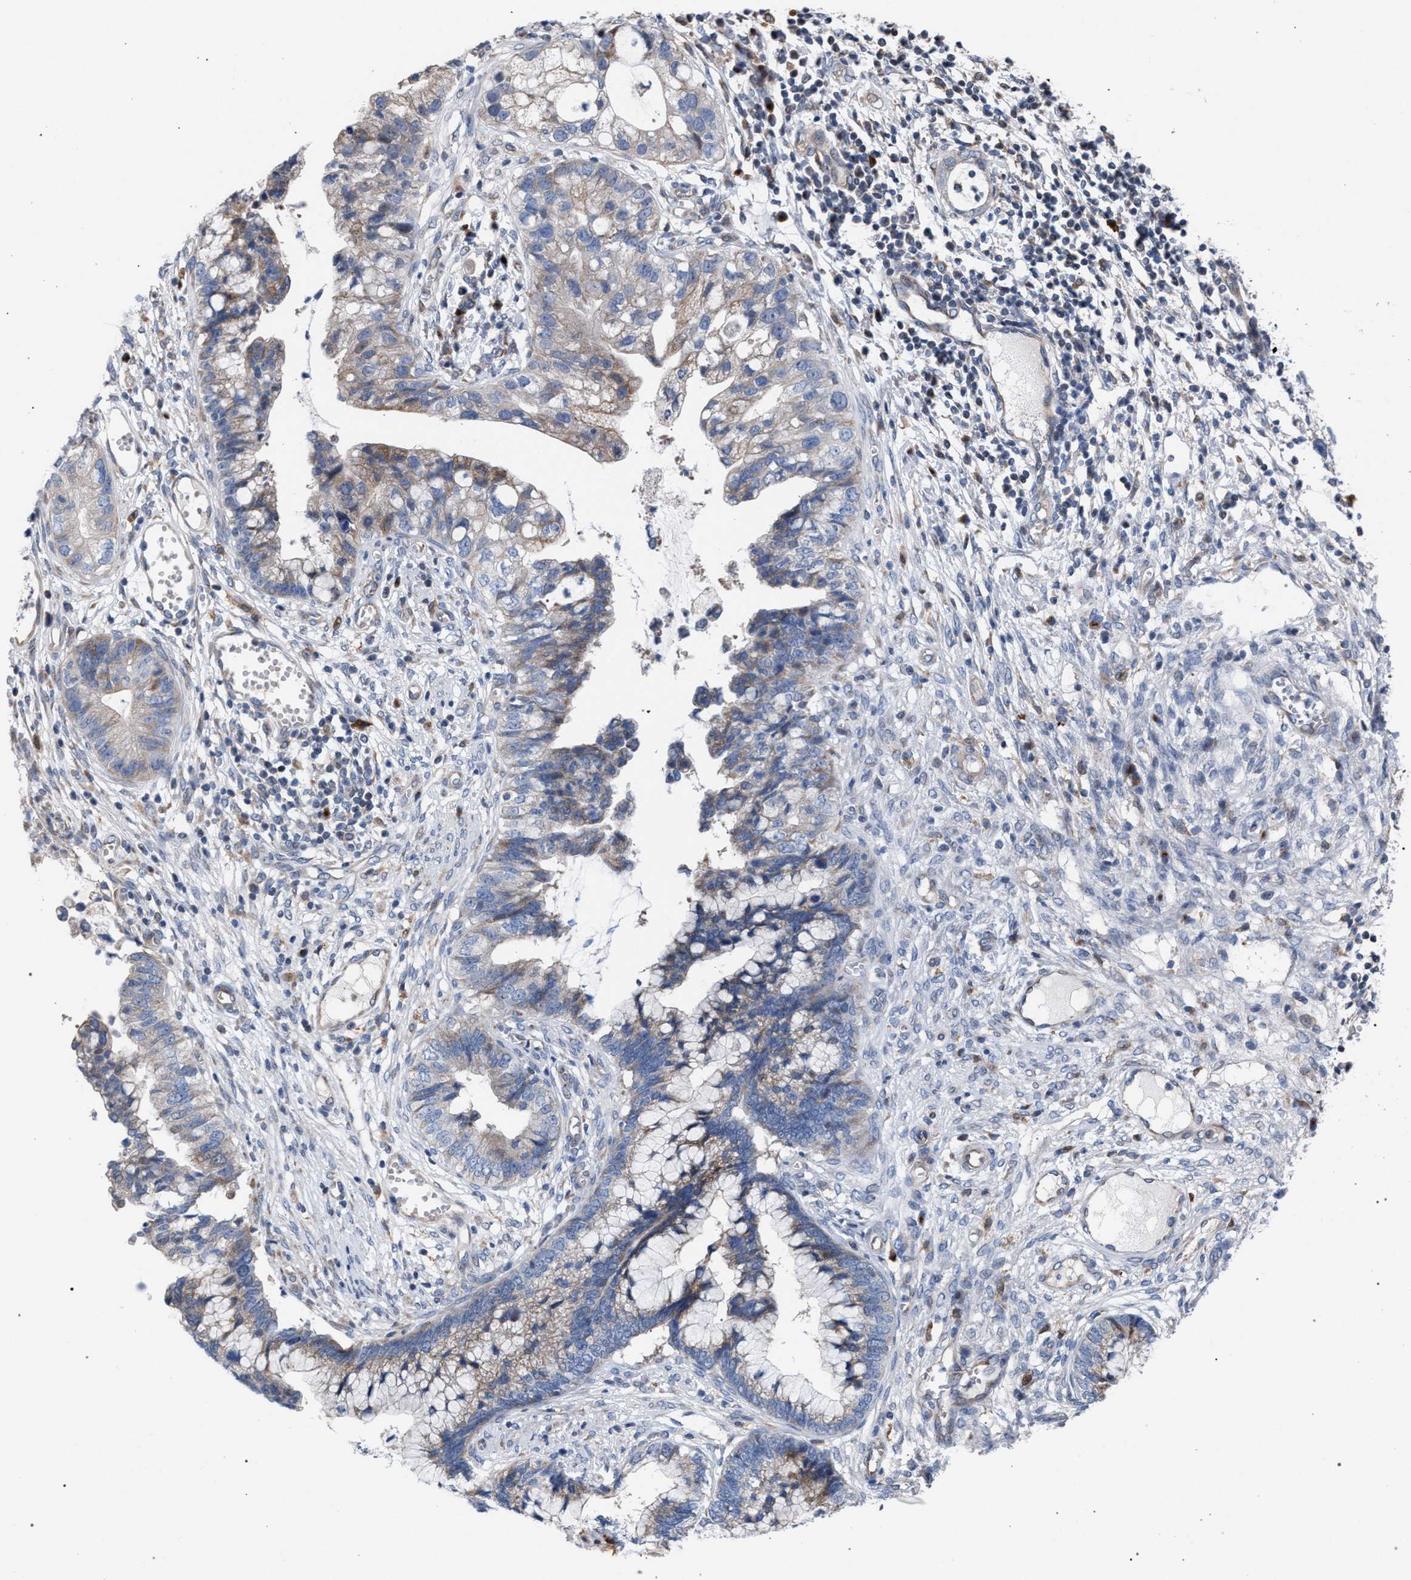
{"staining": {"intensity": "moderate", "quantity": "25%-75%", "location": "cytoplasmic/membranous"}, "tissue": "cervical cancer", "cell_type": "Tumor cells", "image_type": "cancer", "snomed": [{"axis": "morphology", "description": "Adenocarcinoma, NOS"}, {"axis": "topography", "description": "Cervix"}], "caption": "Protein analysis of cervical cancer (adenocarcinoma) tissue shows moderate cytoplasmic/membranous positivity in about 25%-75% of tumor cells.", "gene": "RNF135", "patient": {"sex": "female", "age": 44}}